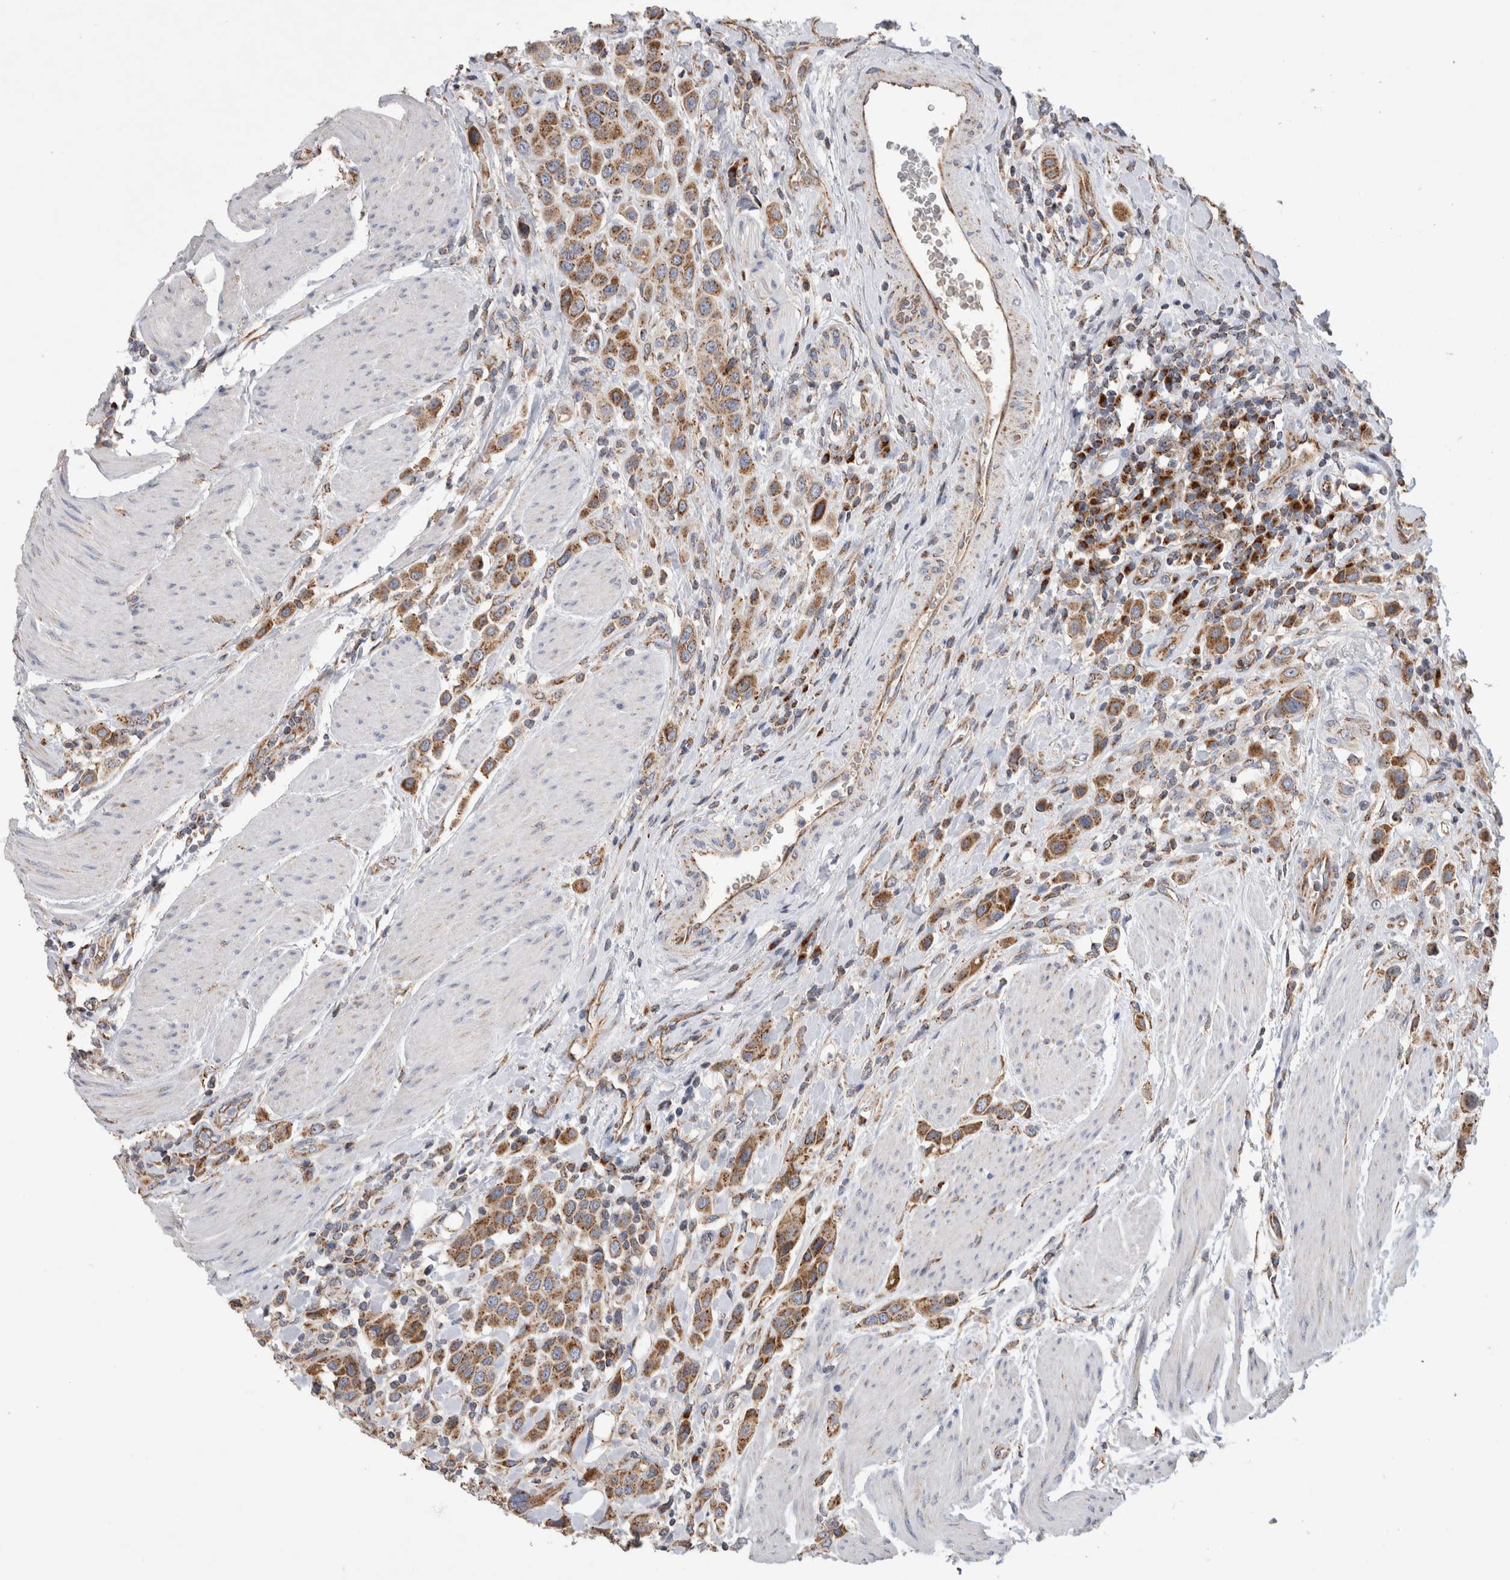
{"staining": {"intensity": "moderate", "quantity": ">75%", "location": "cytoplasmic/membranous"}, "tissue": "urothelial cancer", "cell_type": "Tumor cells", "image_type": "cancer", "snomed": [{"axis": "morphology", "description": "Urothelial carcinoma, High grade"}, {"axis": "topography", "description": "Urinary bladder"}], "caption": "The photomicrograph shows immunohistochemical staining of high-grade urothelial carcinoma. There is moderate cytoplasmic/membranous positivity is appreciated in approximately >75% of tumor cells.", "gene": "IARS2", "patient": {"sex": "male", "age": 50}}